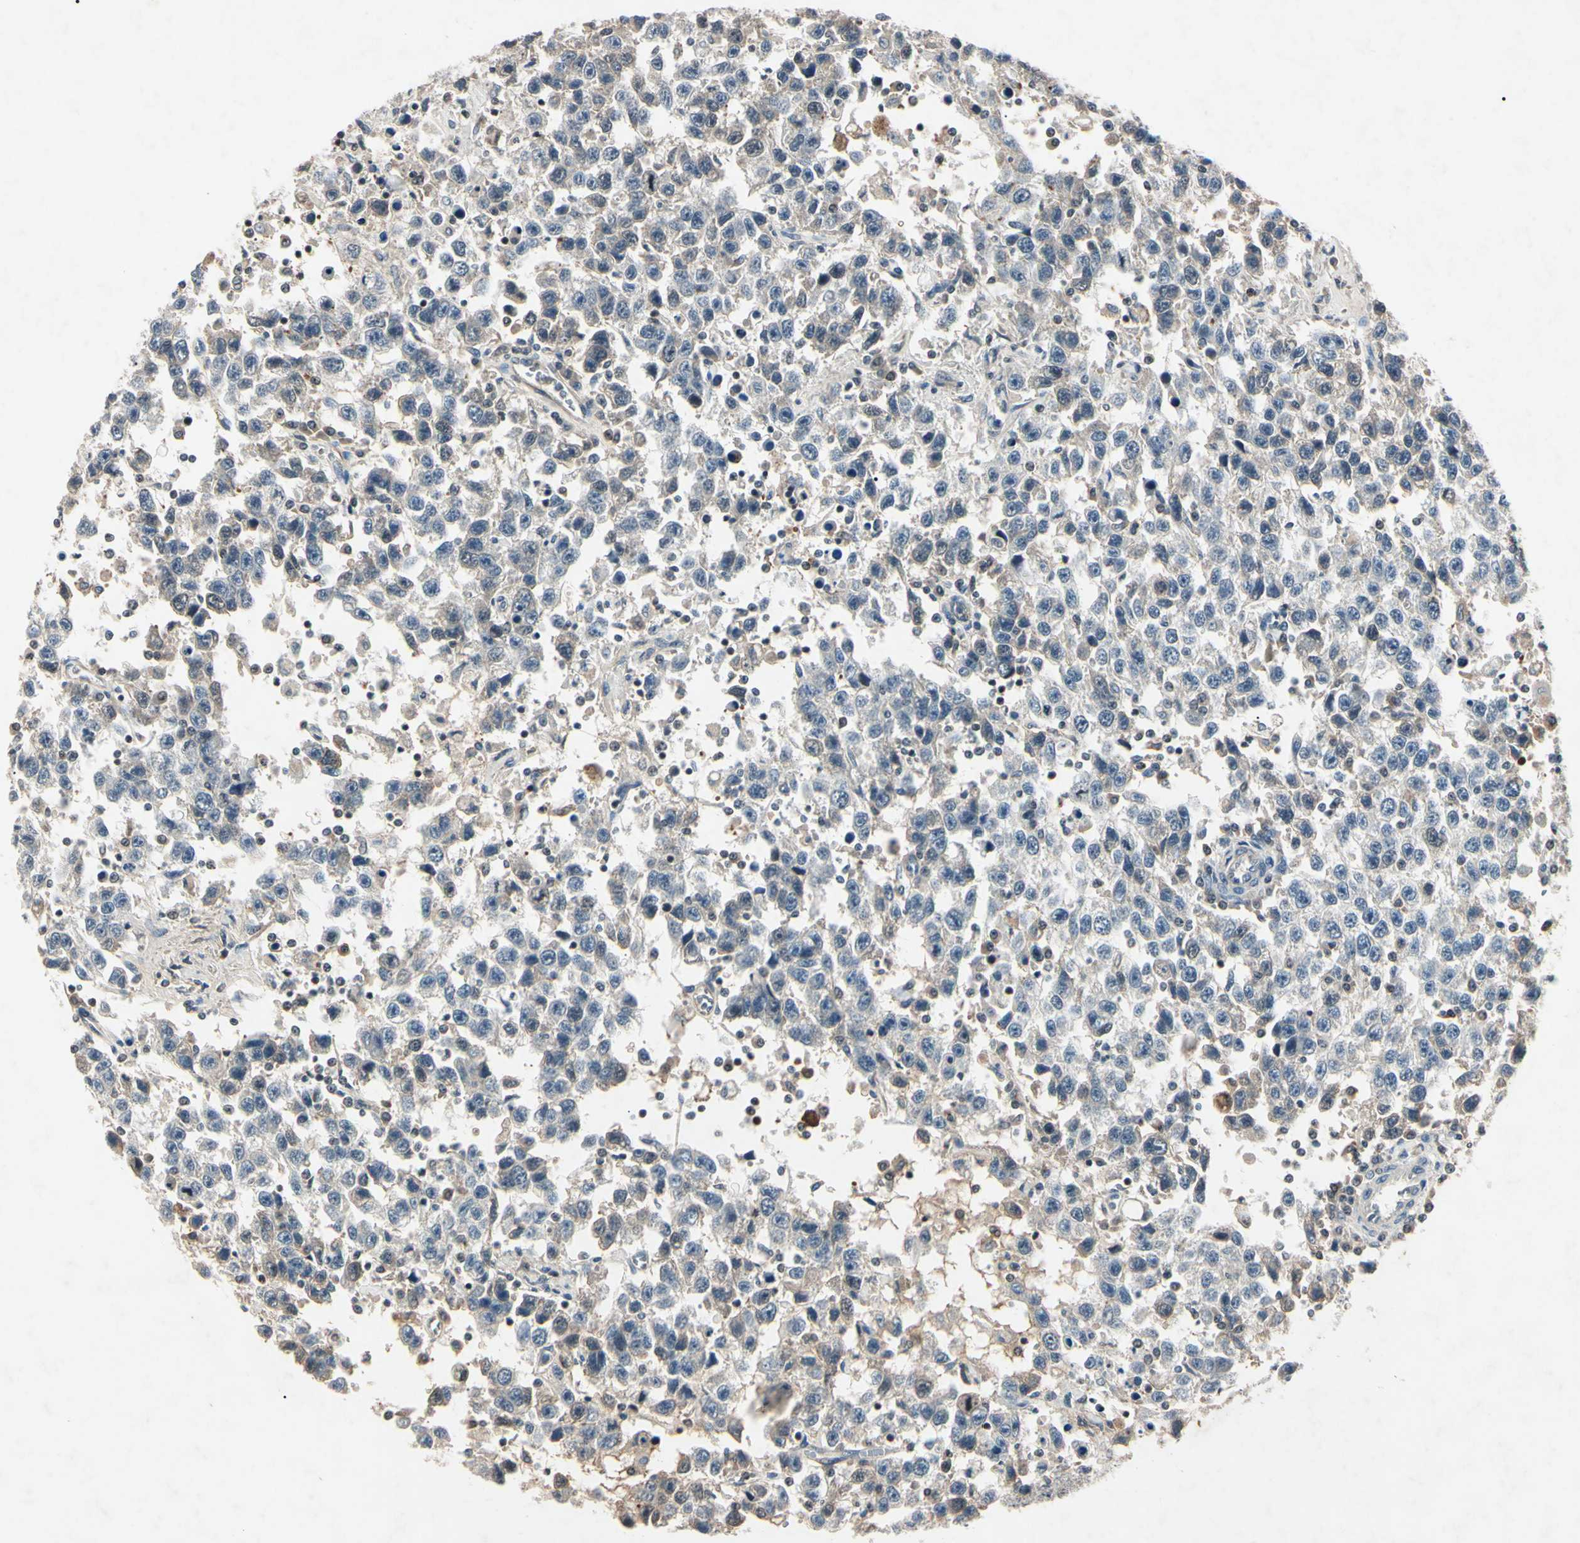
{"staining": {"intensity": "negative", "quantity": "none", "location": "none"}, "tissue": "testis cancer", "cell_type": "Tumor cells", "image_type": "cancer", "snomed": [{"axis": "morphology", "description": "Seminoma, NOS"}, {"axis": "topography", "description": "Testis"}], "caption": "The IHC image has no significant expression in tumor cells of testis cancer (seminoma) tissue.", "gene": "AEBP1", "patient": {"sex": "male", "age": 41}}